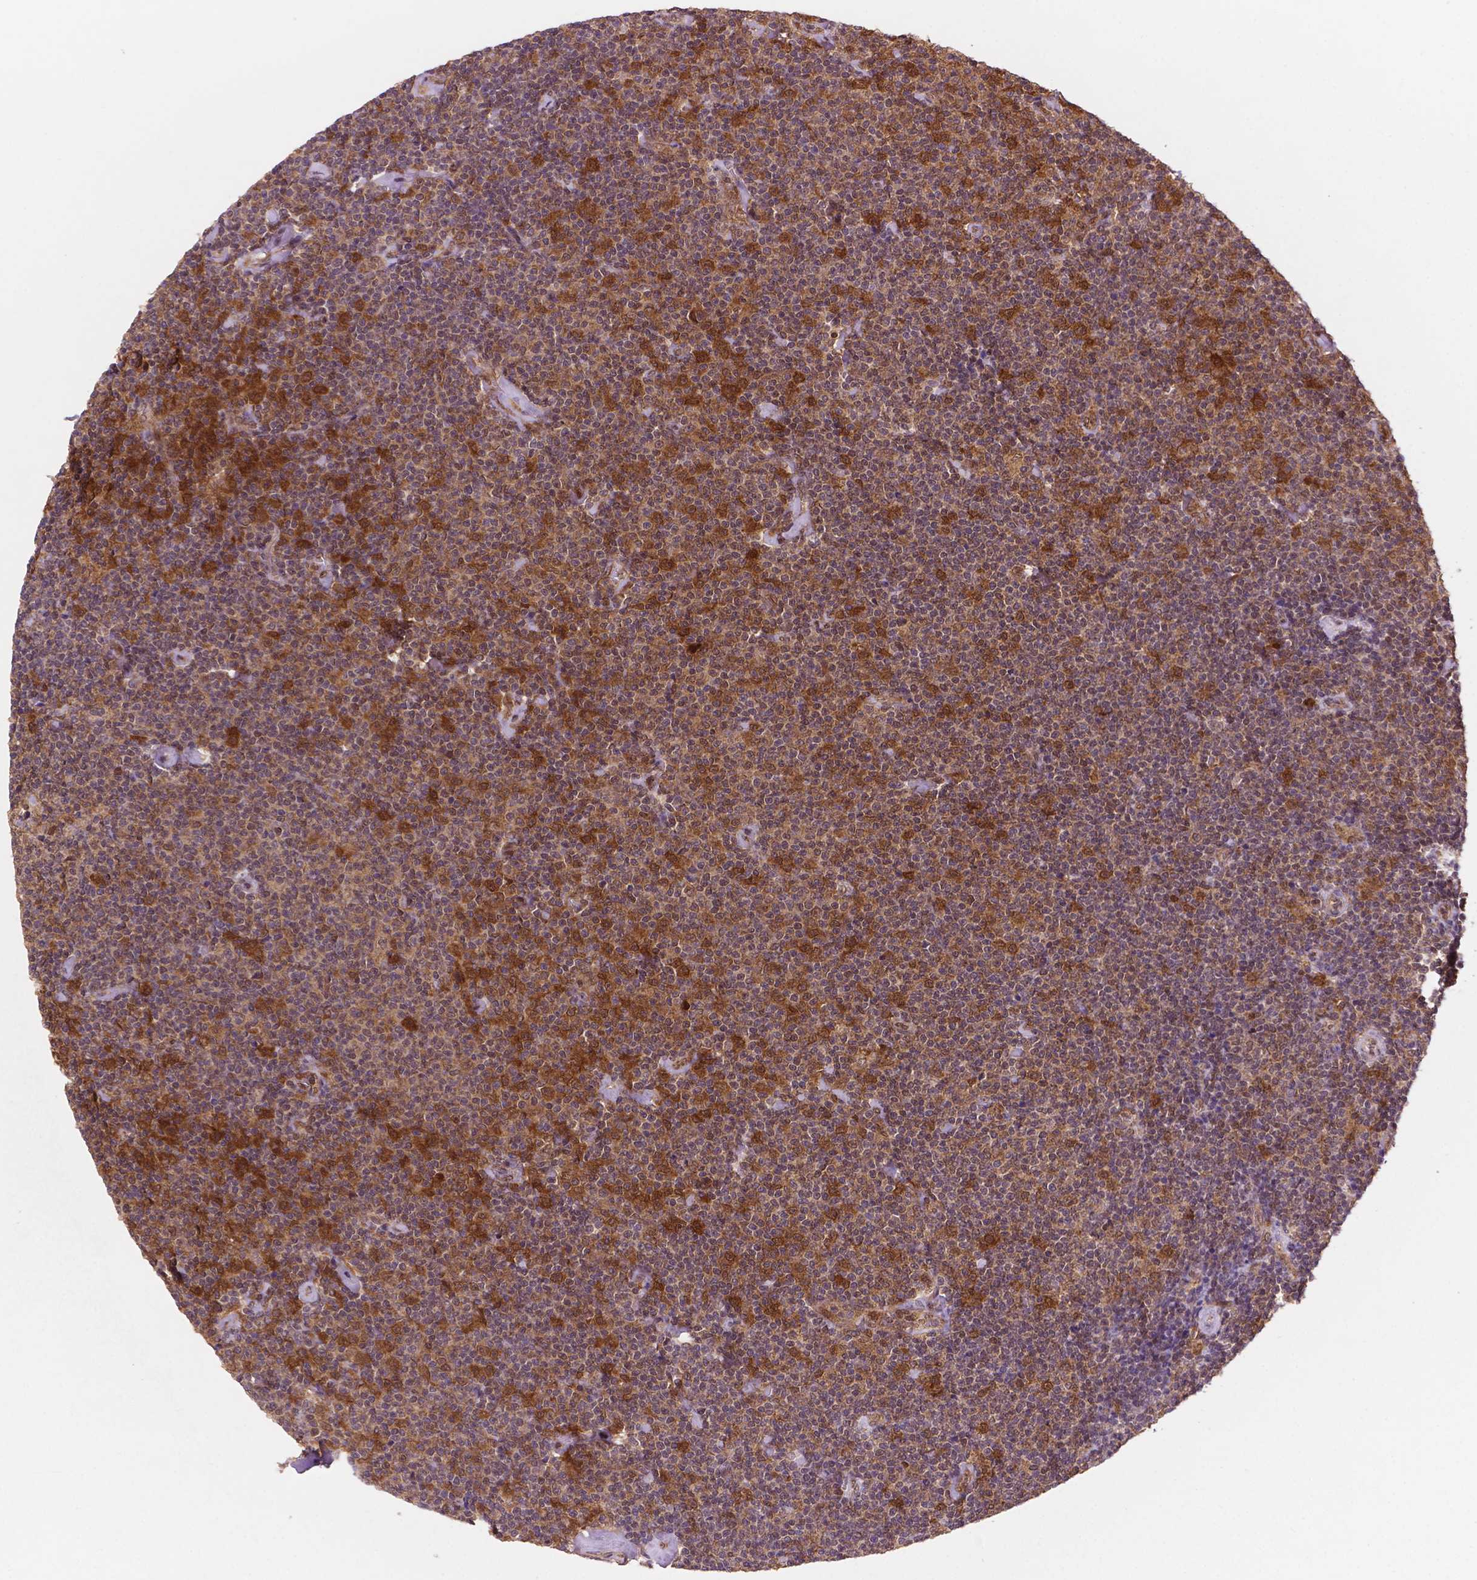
{"staining": {"intensity": "moderate", "quantity": ">75%", "location": "cytoplasmic/membranous,nuclear"}, "tissue": "lymphoma", "cell_type": "Tumor cells", "image_type": "cancer", "snomed": [{"axis": "morphology", "description": "Malignant lymphoma, non-Hodgkin's type, Low grade"}, {"axis": "topography", "description": "Lymph node"}], "caption": "Immunohistochemical staining of malignant lymphoma, non-Hodgkin's type (low-grade) shows medium levels of moderate cytoplasmic/membranous and nuclear positivity in about >75% of tumor cells.", "gene": "UBE2L6", "patient": {"sex": "male", "age": 81}}